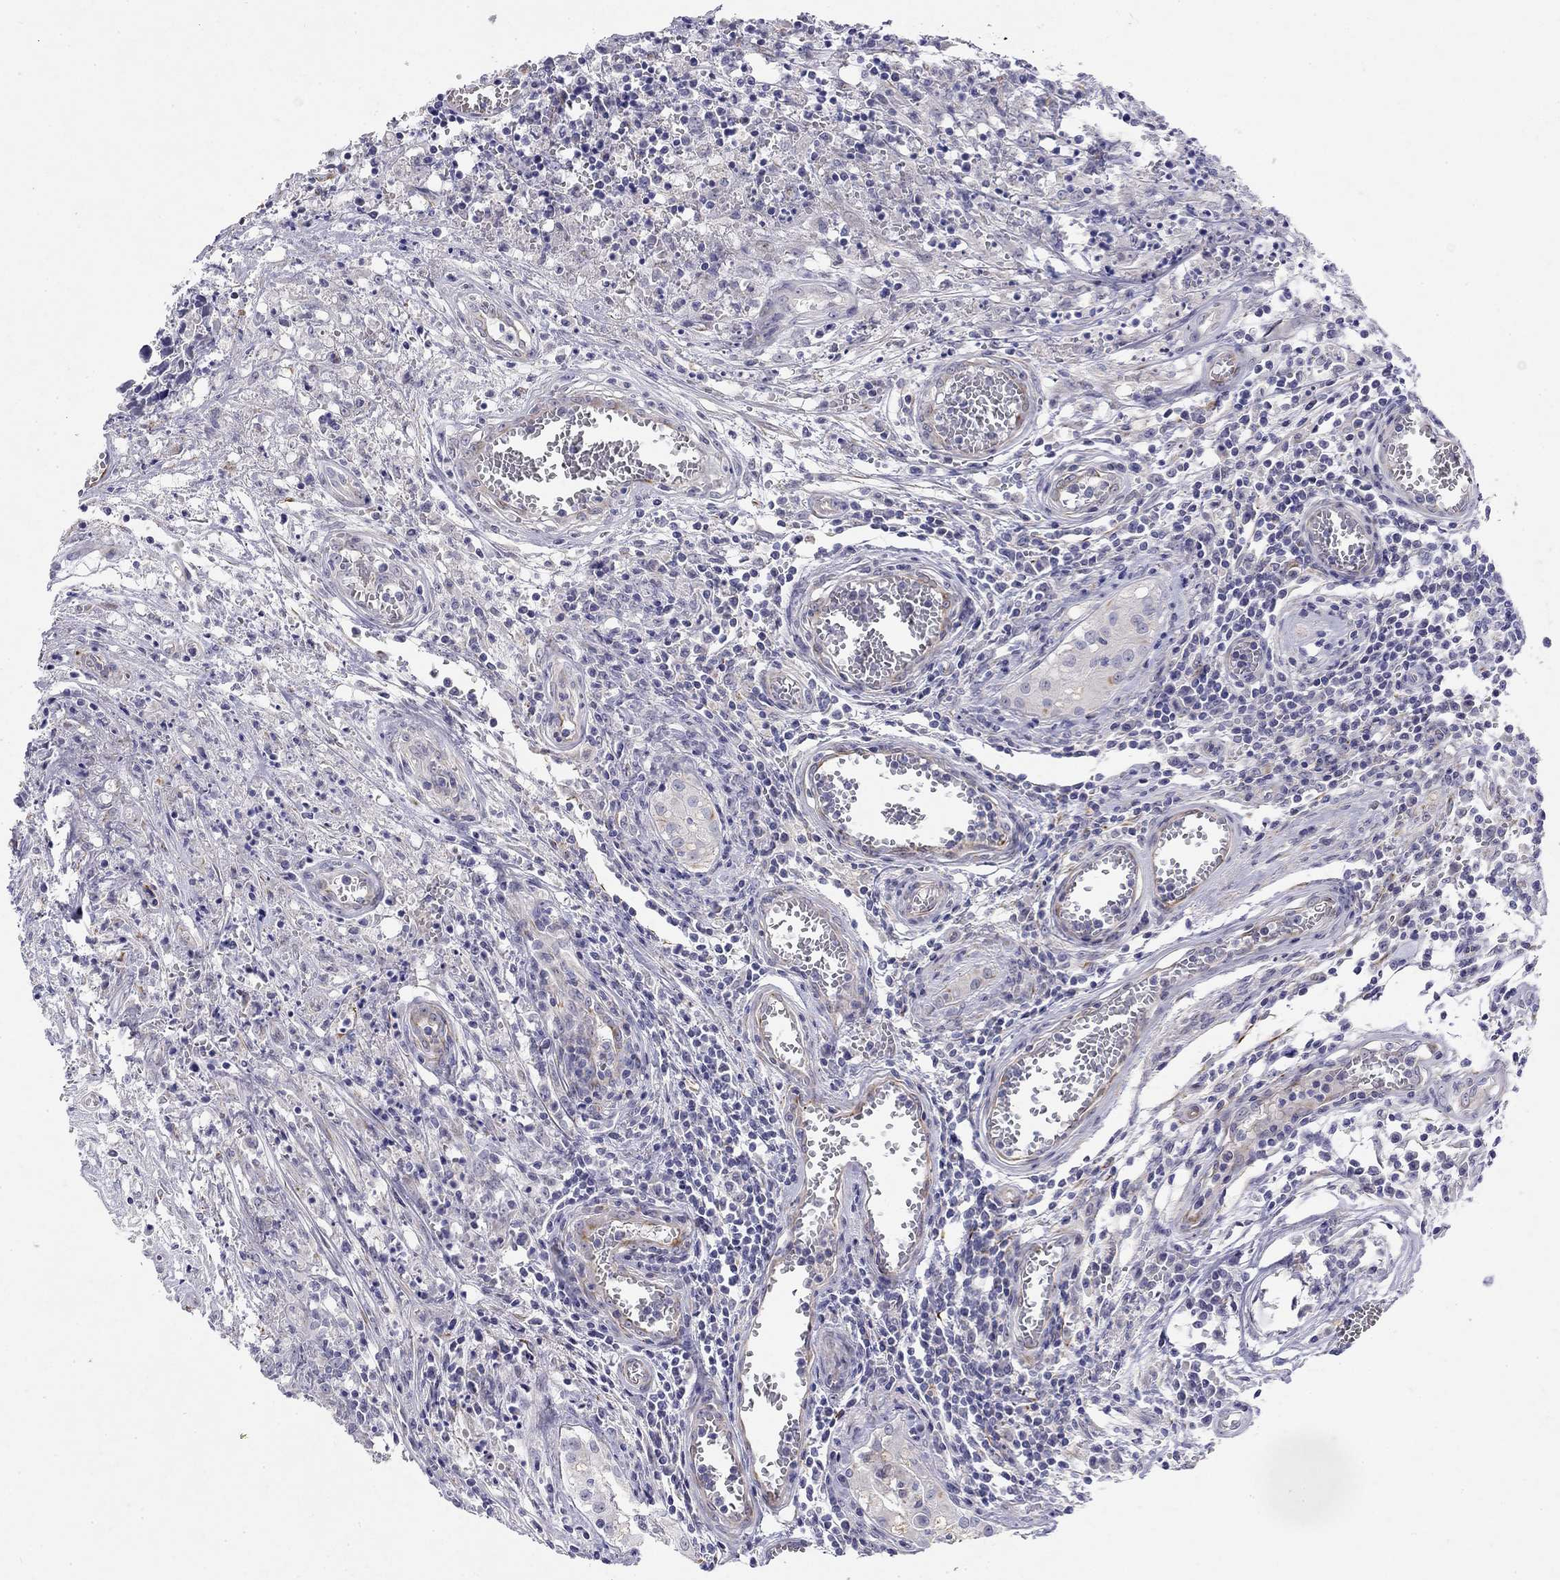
{"staining": {"intensity": "negative", "quantity": "none", "location": "none"}, "tissue": "testis cancer", "cell_type": "Tumor cells", "image_type": "cancer", "snomed": [{"axis": "morphology", "description": "Carcinoma, Embryonal, NOS"}, {"axis": "topography", "description": "Testis"}], "caption": "The image displays no significant positivity in tumor cells of testis cancer (embryonal carcinoma). (Brightfield microscopy of DAB (3,3'-diaminobenzidine) immunohistochemistry at high magnification).", "gene": "RTL1", "patient": {"sex": "male", "age": 36}}